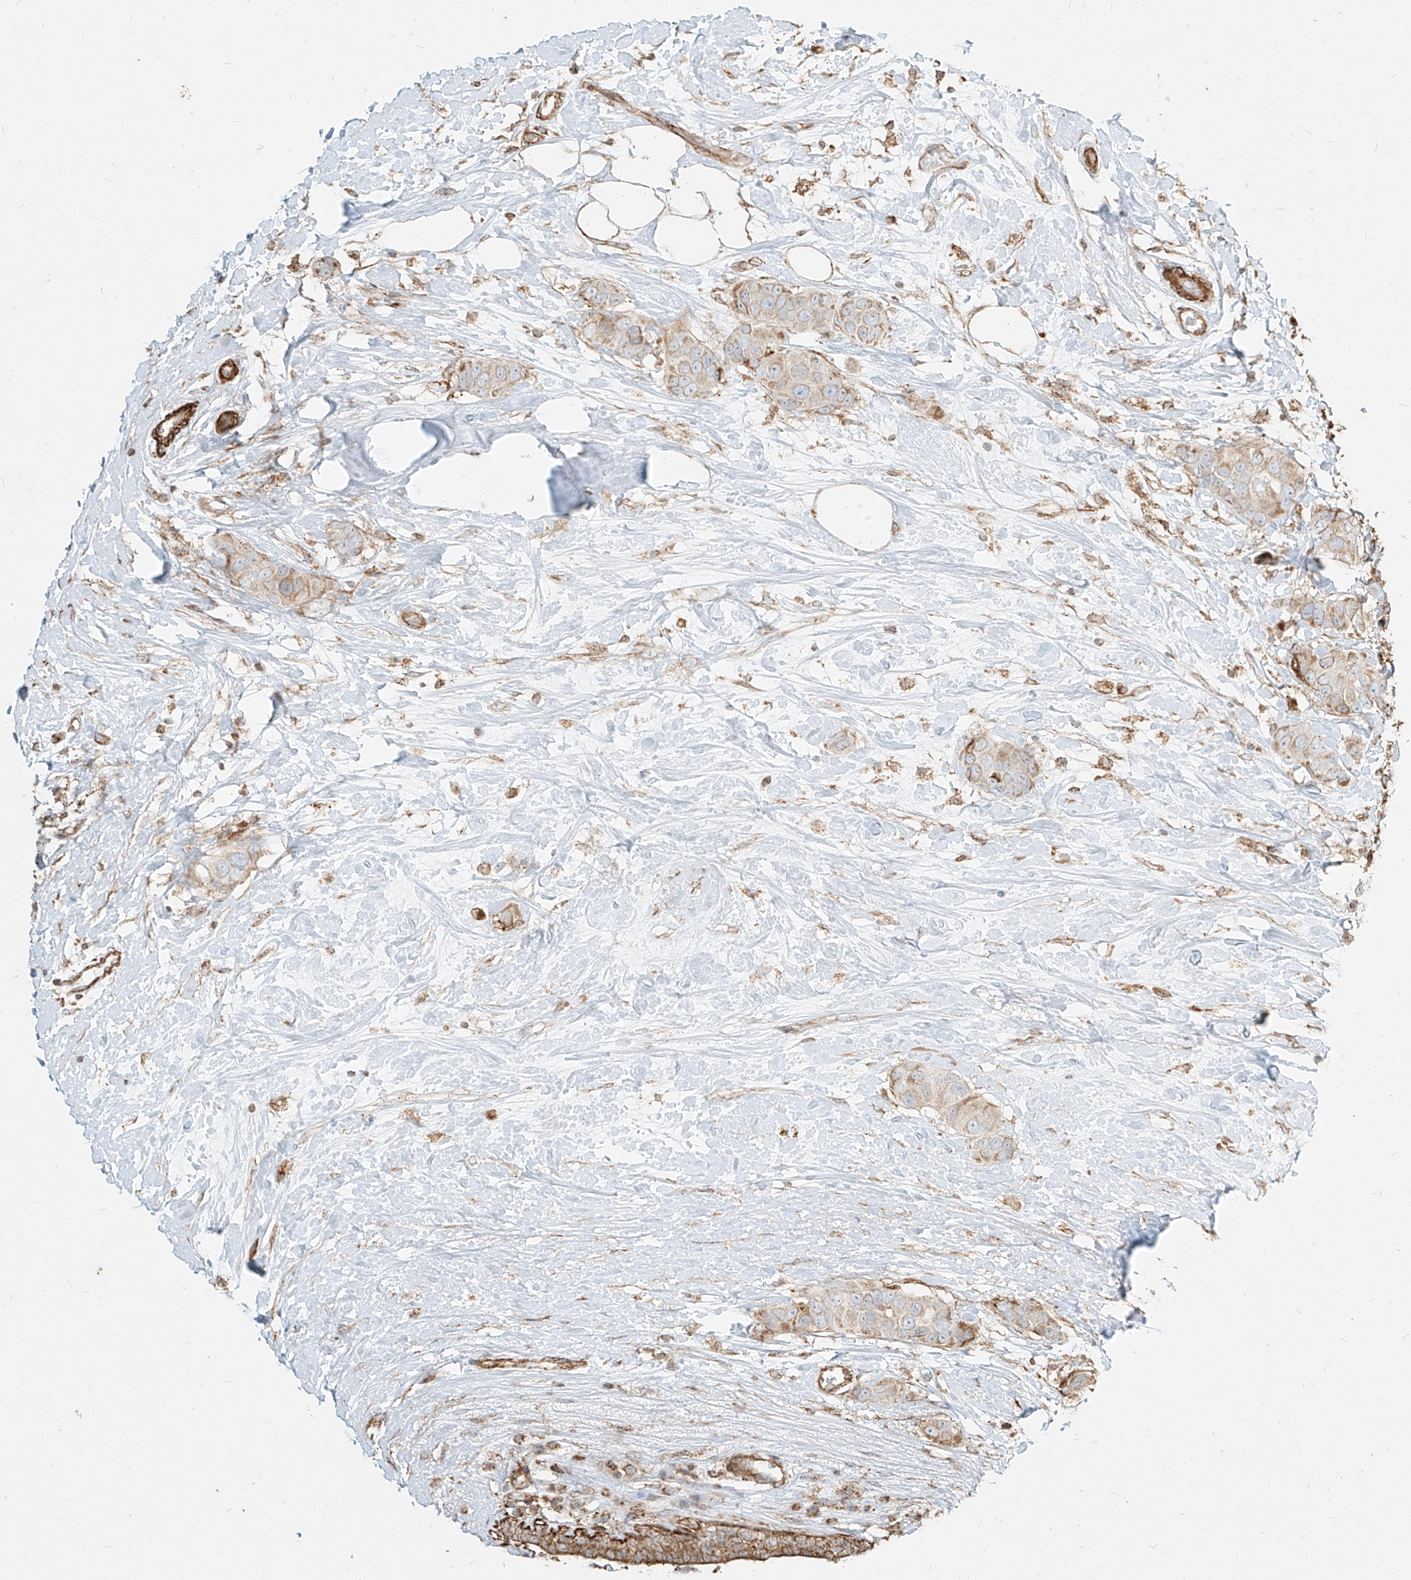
{"staining": {"intensity": "weak", "quantity": "<25%", "location": "cytoplasmic/membranous"}, "tissue": "breast cancer", "cell_type": "Tumor cells", "image_type": "cancer", "snomed": [{"axis": "morphology", "description": "Normal tissue, NOS"}, {"axis": "morphology", "description": "Duct carcinoma"}, {"axis": "topography", "description": "Breast"}], "caption": "Histopathology image shows no significant protein expression in tumor cells of breast cancer (invasive ductal carcinoma). Nuclei are stained in blue.", "gene": "MTX2", "patient": {"sex": "female", "age": 39}}